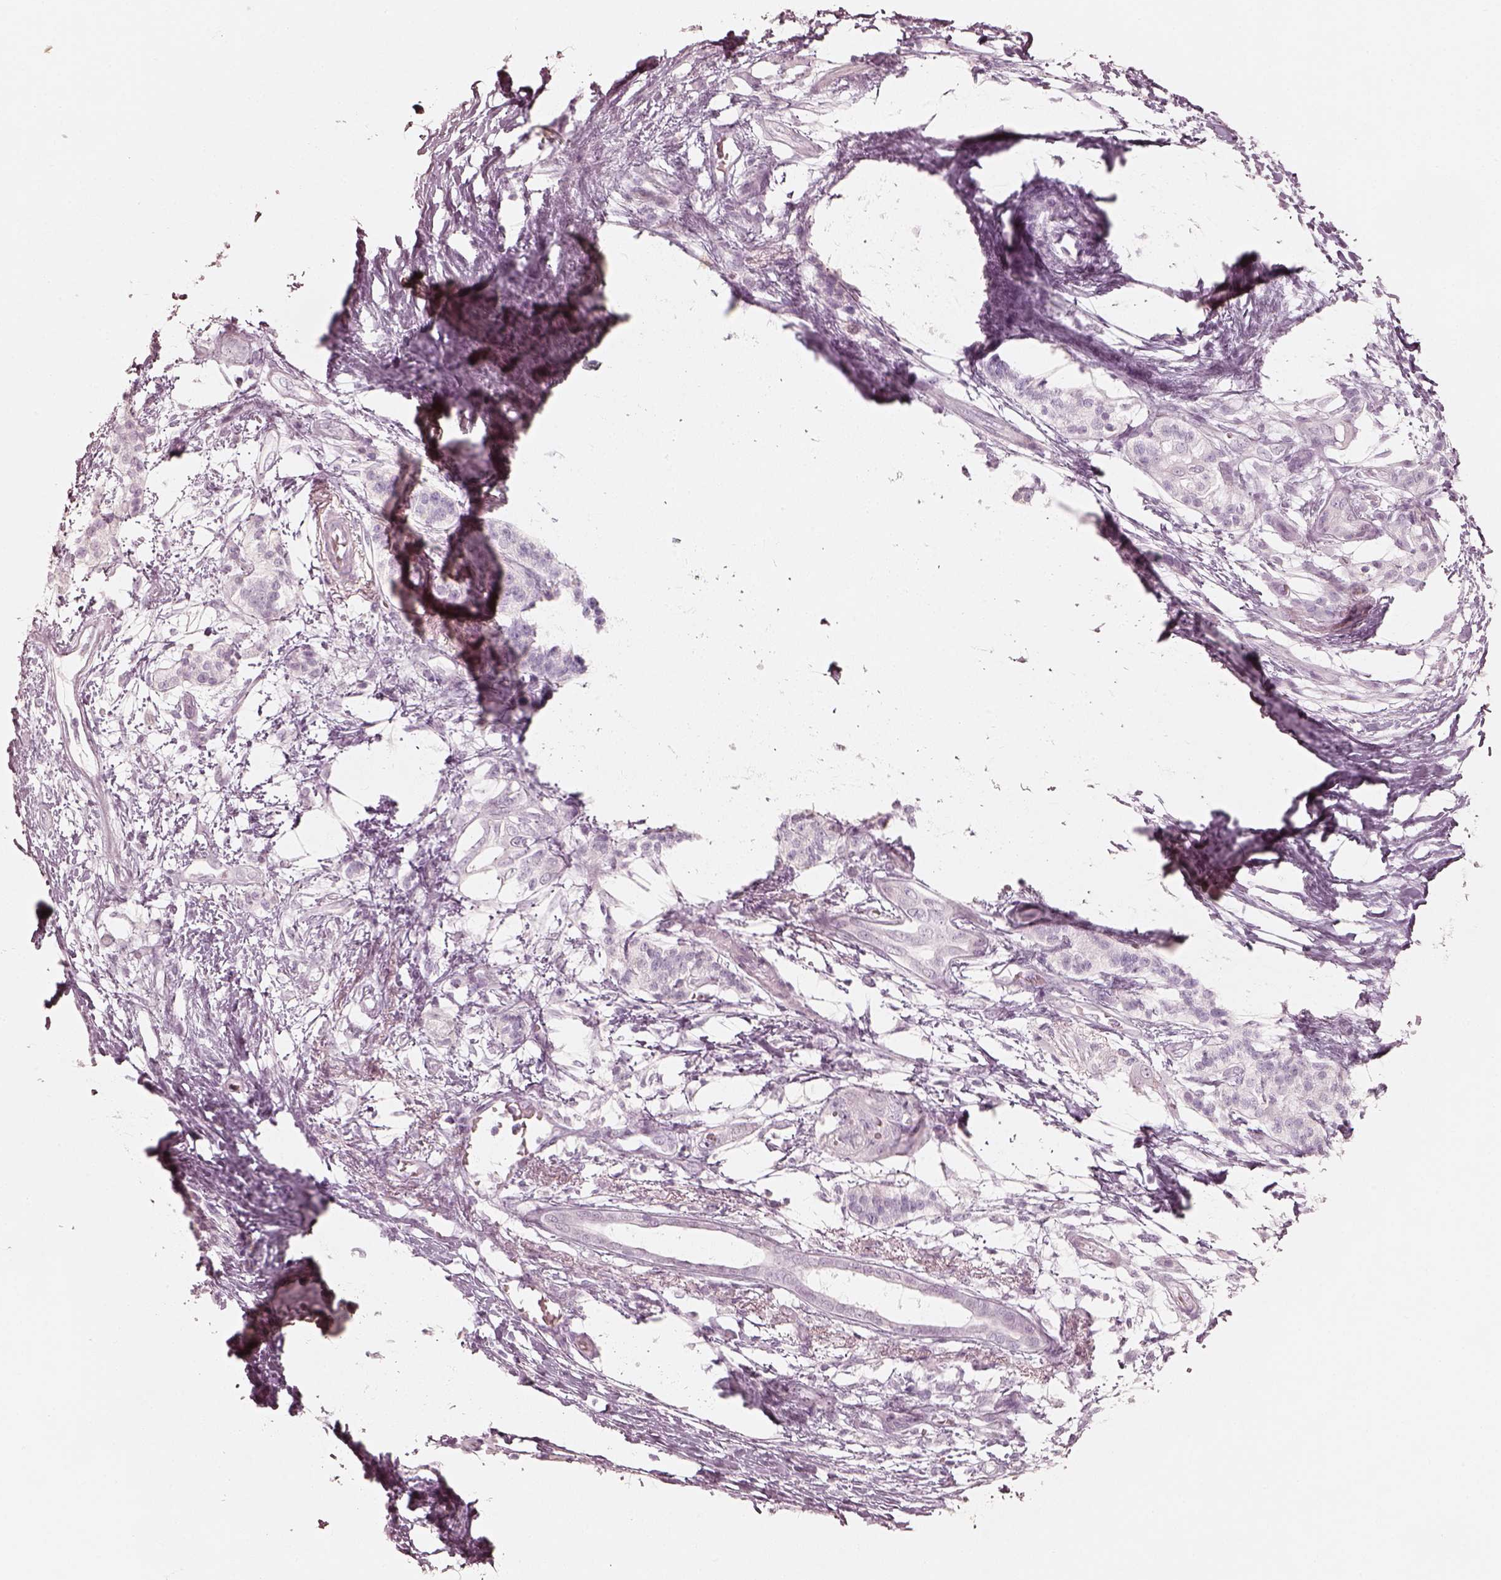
{"staining": {"intensity": "negative", "quantity": "none", "location": "none"}, "tissue": "pancreatic cancer", "cell_type": "Tumor cells", "image_type": "cancer", "snomed": [{"axis": "morphology", "description": "Adenocarcinoma, NOS"}, {"axis": "topography", "description": "Pancreas"}], "caption": "The immunohistochemistry micrograph has no significant staining in tumor cells of pancreatic cancer (adenocarcinoma) tissue.", "gene": "KRT82", "patient": {"sex": "female", "age": 72}}